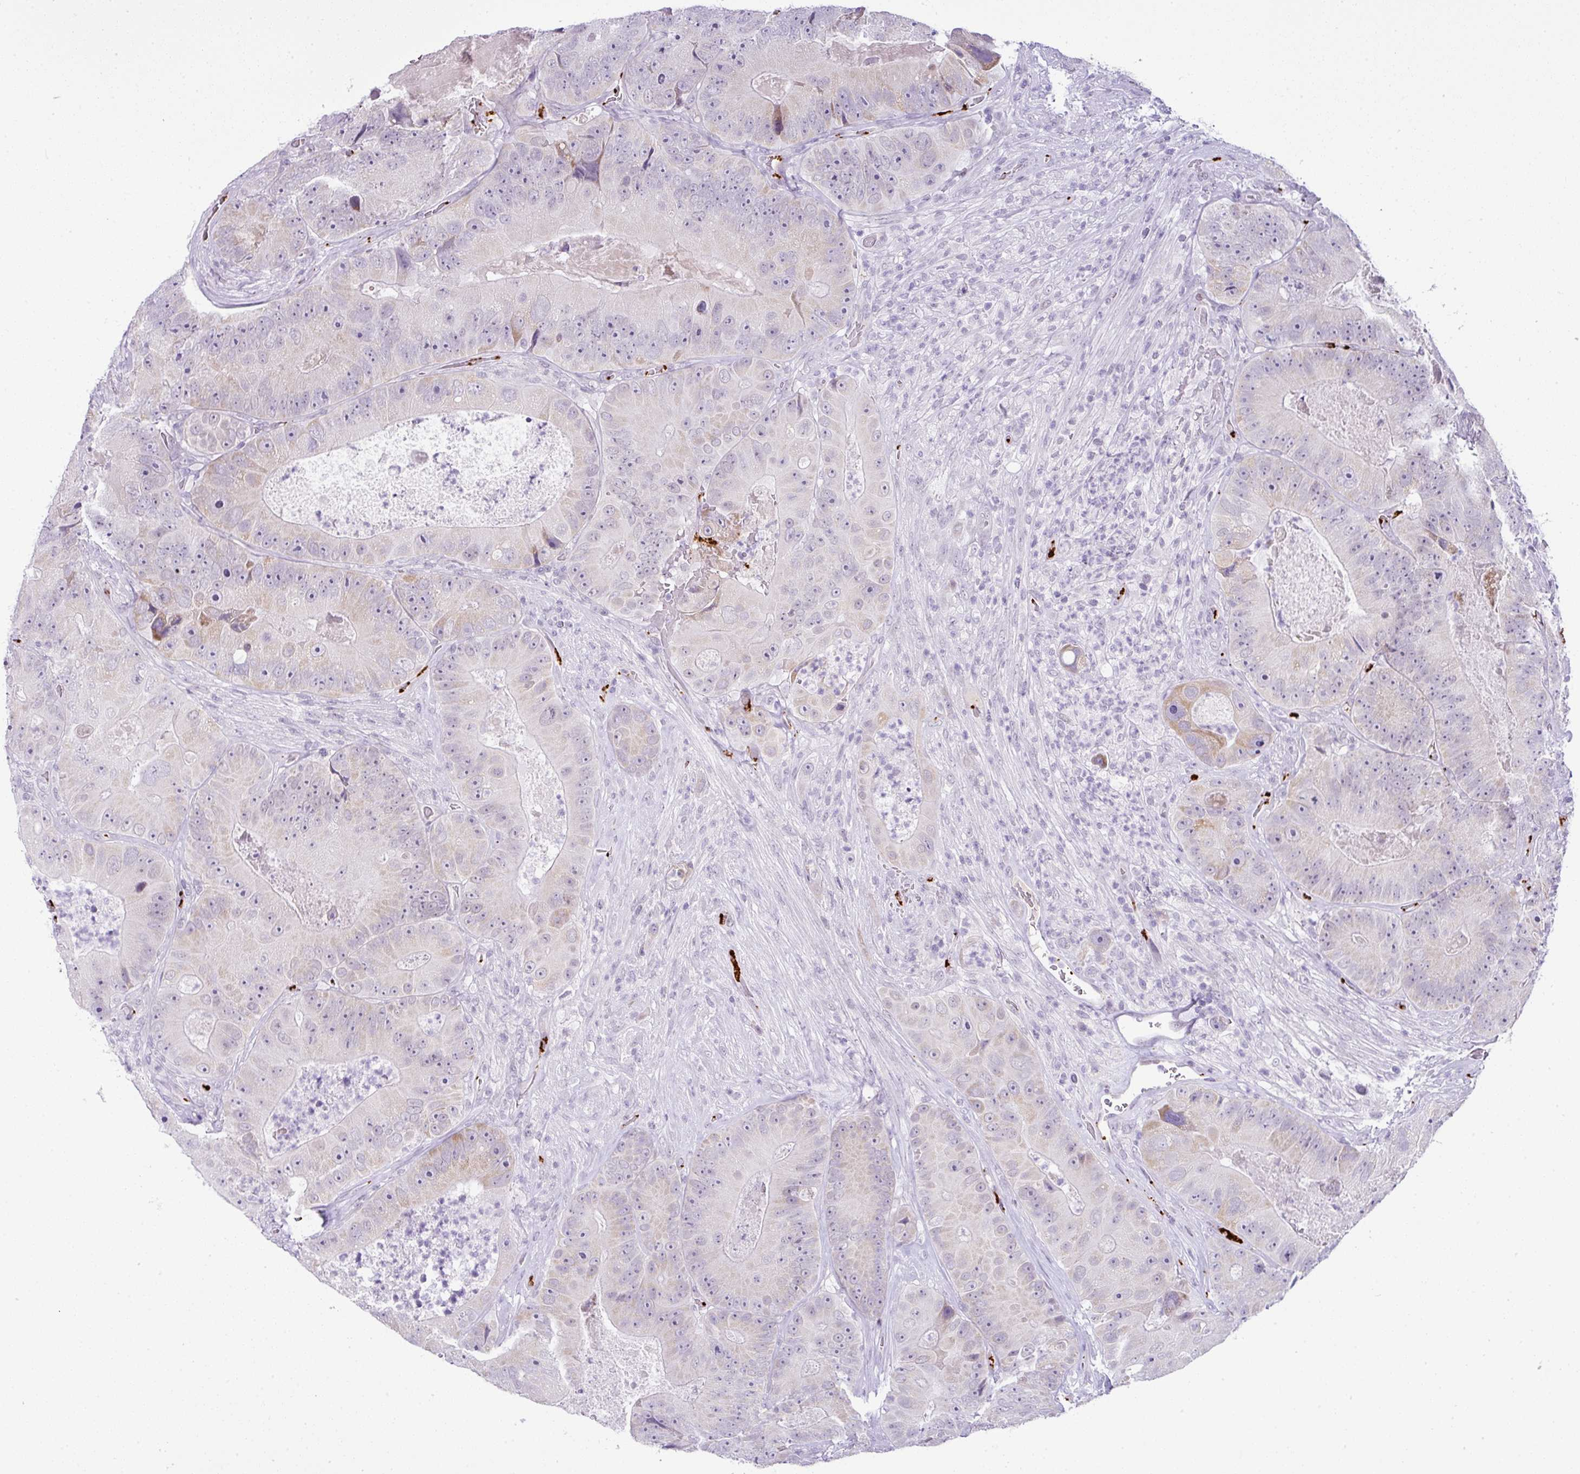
{"staining": {"intensity": "negative", "quantity": "none", "location": "none"}, "tissue": "colorectal cancer", "cell_type": "Tumor cells", "image_type": "cancer", "snomed": [{"axis": "morphology", "description": "Adenocarcinoma, NOS"}, {"axis": "topography", "description": "Colon"}], "caption": "Micrograph shows no protein staining in tumor cells of colorectal cancer tissue.", "gene": "CMTM5", "patient": {"sex": "female", "age": 86}}